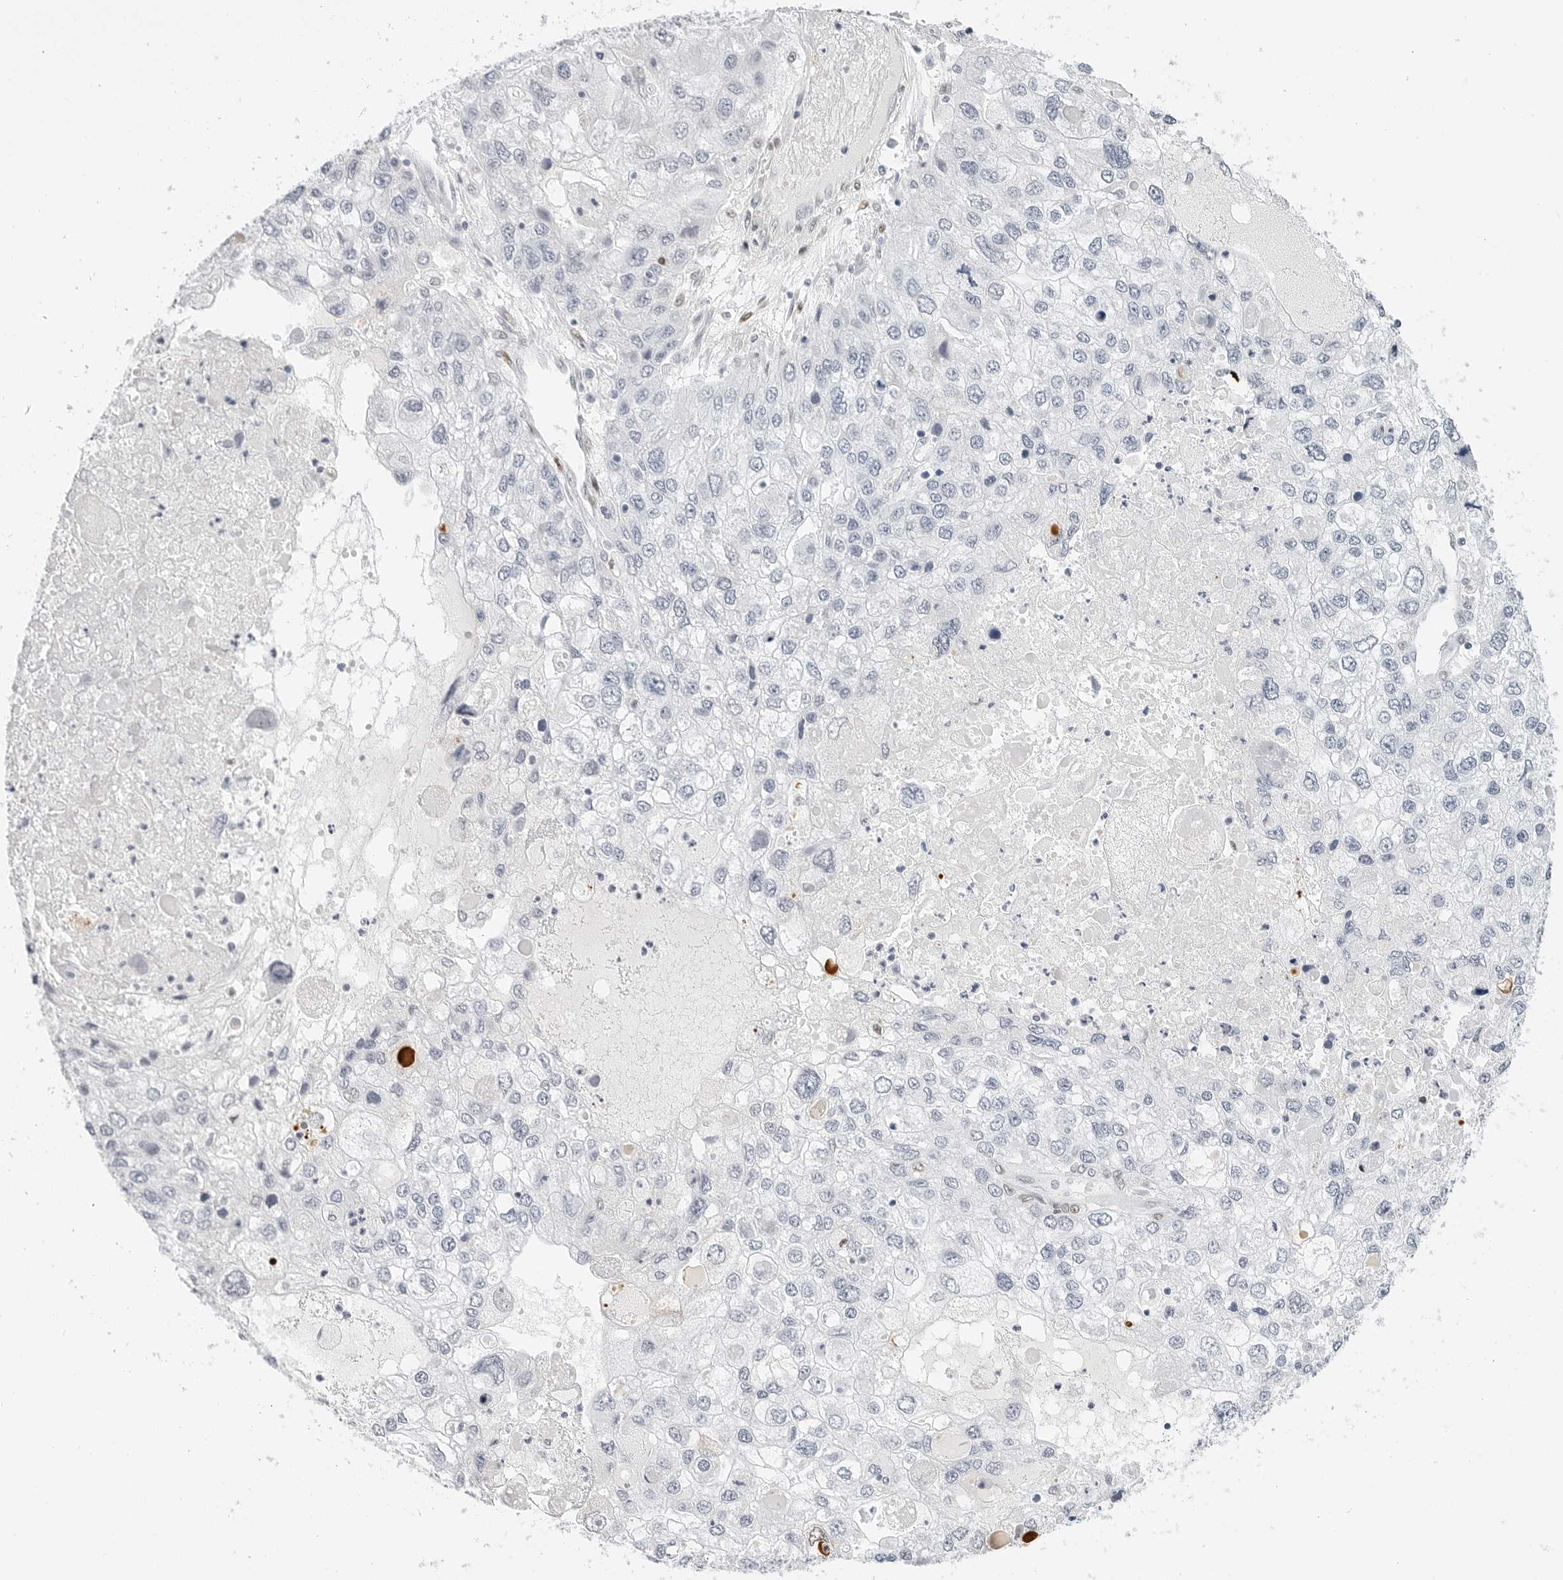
{"staining": {"intensity": "negative", "quantity": "none", "location": "none"}, "tissue": "endometrial cancer", "cell_type": "Tumor cells", "image_type": "cancer", "snomed": [{"axis": "morphology", "description": "Adenocarcinoma, NOS"}, {"axis": "topography", "description": "Endometrium"}], "caption": "Immunohistochemistry histopathology image of neoplastic tissue: endometrial cancer stained with DAB exhibits no significant protein positivity in tumor cells. (IHC, brightfield microscopy, high magnification).", "gene": "SPIDR", "patient": {"sex": "female", "age": 49}}